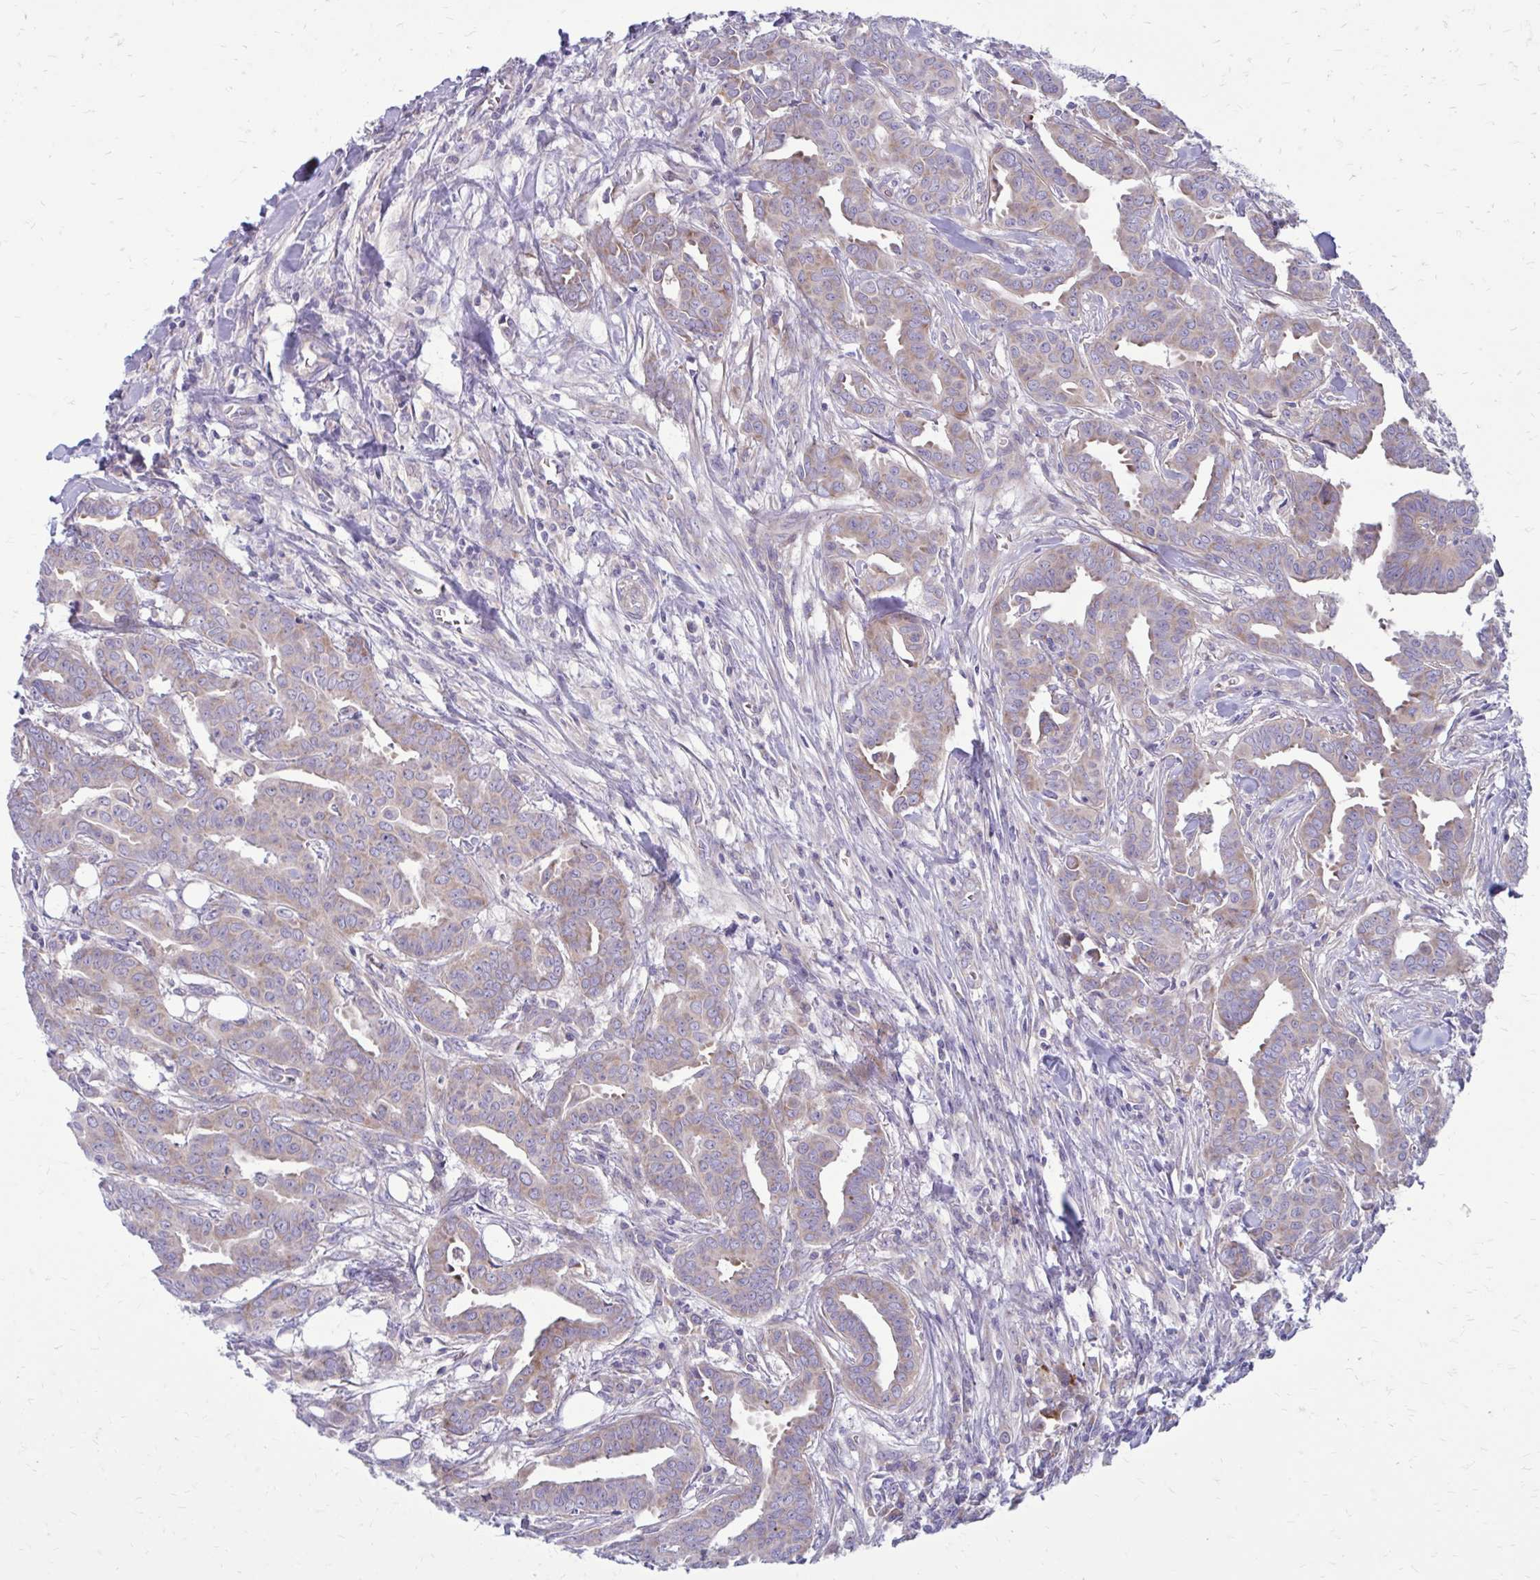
{"staining": {"intensity": "weak", "quantity": "25%-75%", "location": "cytoplasmic/membranous"}, "tissue": "breast cancer", "cell_type": "Tumor cells", "image_type": "cancer", "snomed": [{"axis": "morphology", "description": "Duct carcinoma"}, {"axis": "topography", "description": "Breast"}], "caption": "Protein expression analysis of intraductal carcinoma (breast) displays weak cytoplasmic/membranous expression in about 25%-75% of tumor cells. (brown staining indicates protein expression, while blue staining denotes nuclei).", "gene": "GIGYF2", "patient": {"sex": "female", "age": 45}}